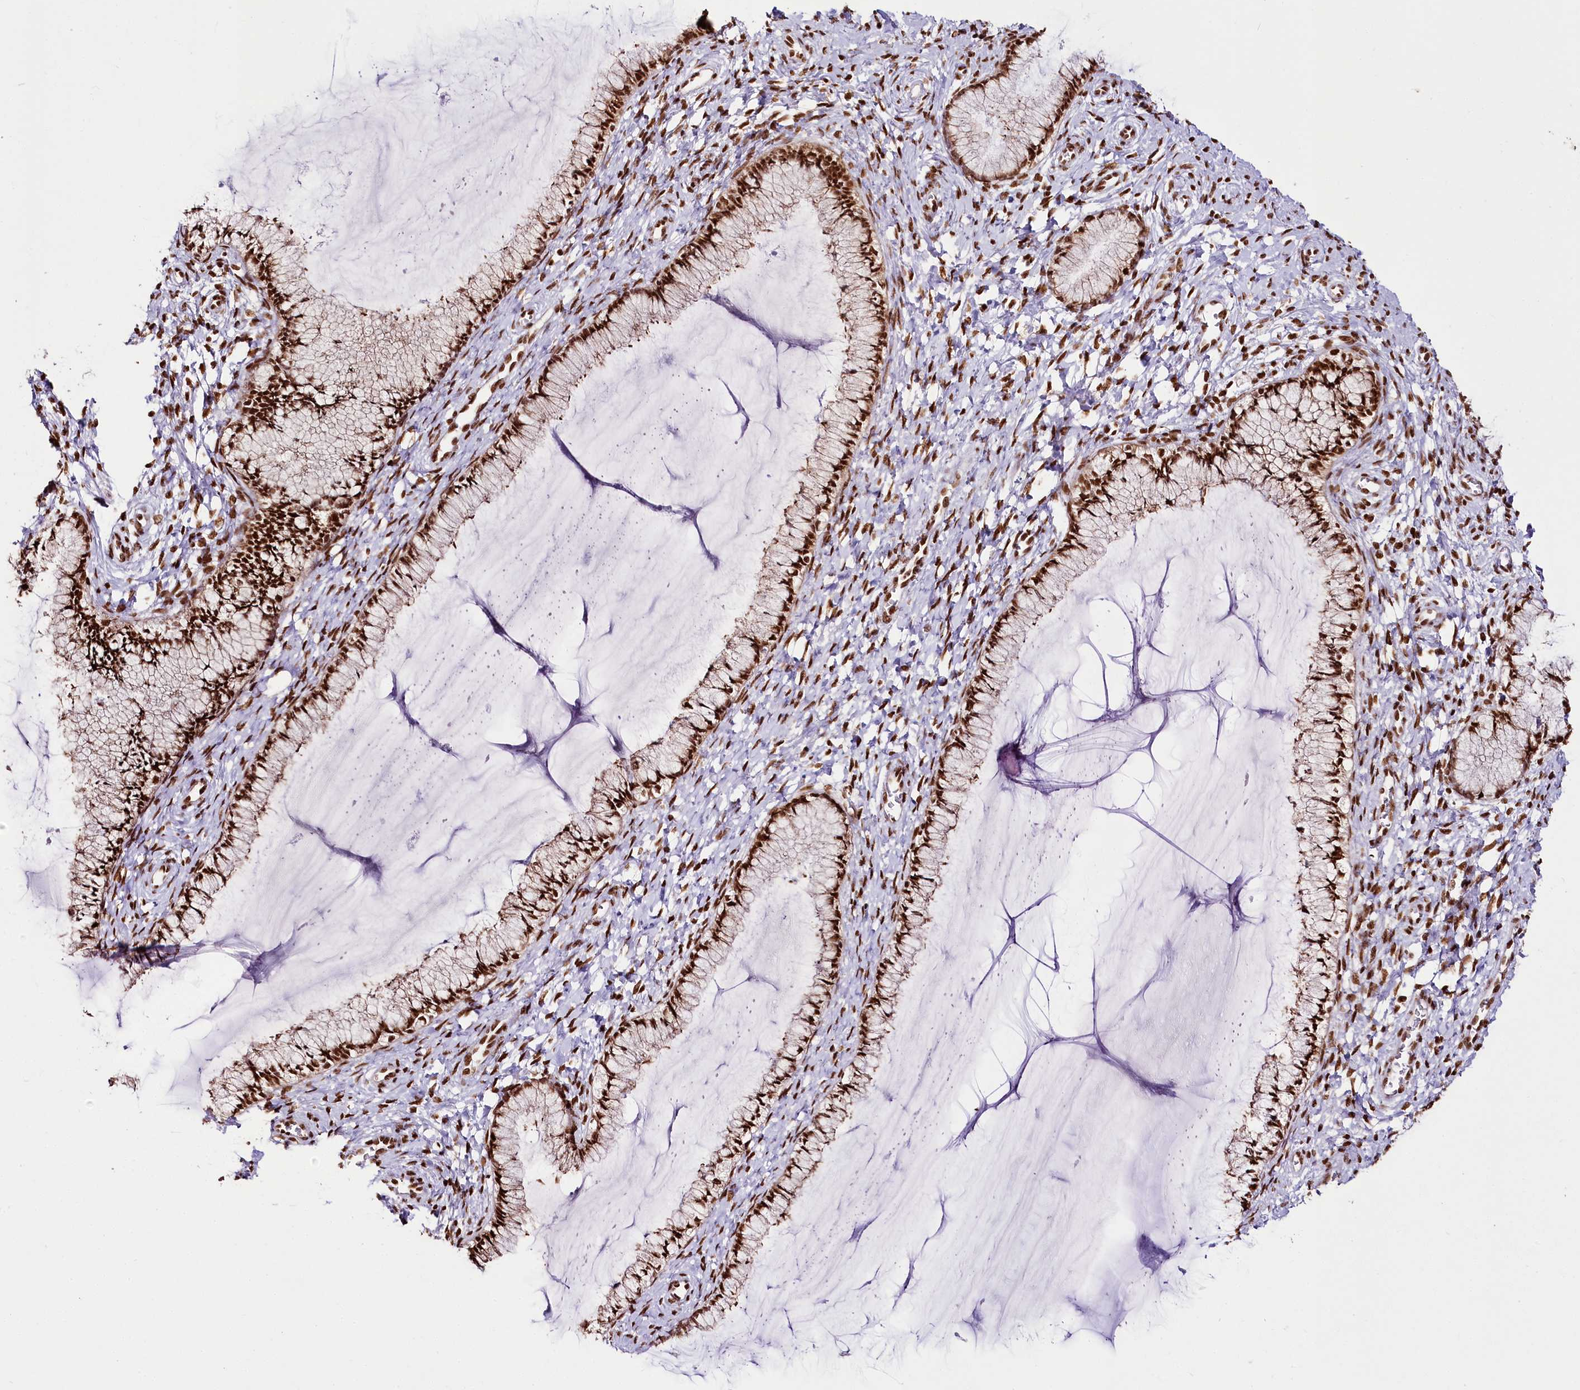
{"staining": {"intensity": "strong", "quantity": ">75%", "location": "nuclear"}, "tissue": "cervix", "cell_type": "Glandular cells", "image_type": "normal", "snomed": [{"axis": "morphology", "description": "Normal tissue, NOS"}, {"axis": "morphology", "description": "Adenocarcinoma, NOS"}, {"axis": "topography", "description": "Cervix"}], "caption": "The histopathology image displays staining of benign cervix, revealing strong nuclear protein positivity (brown color) within glandular cells.", "gene": "SMARCE1", "patient": {"sex": "female", "age": 29}}